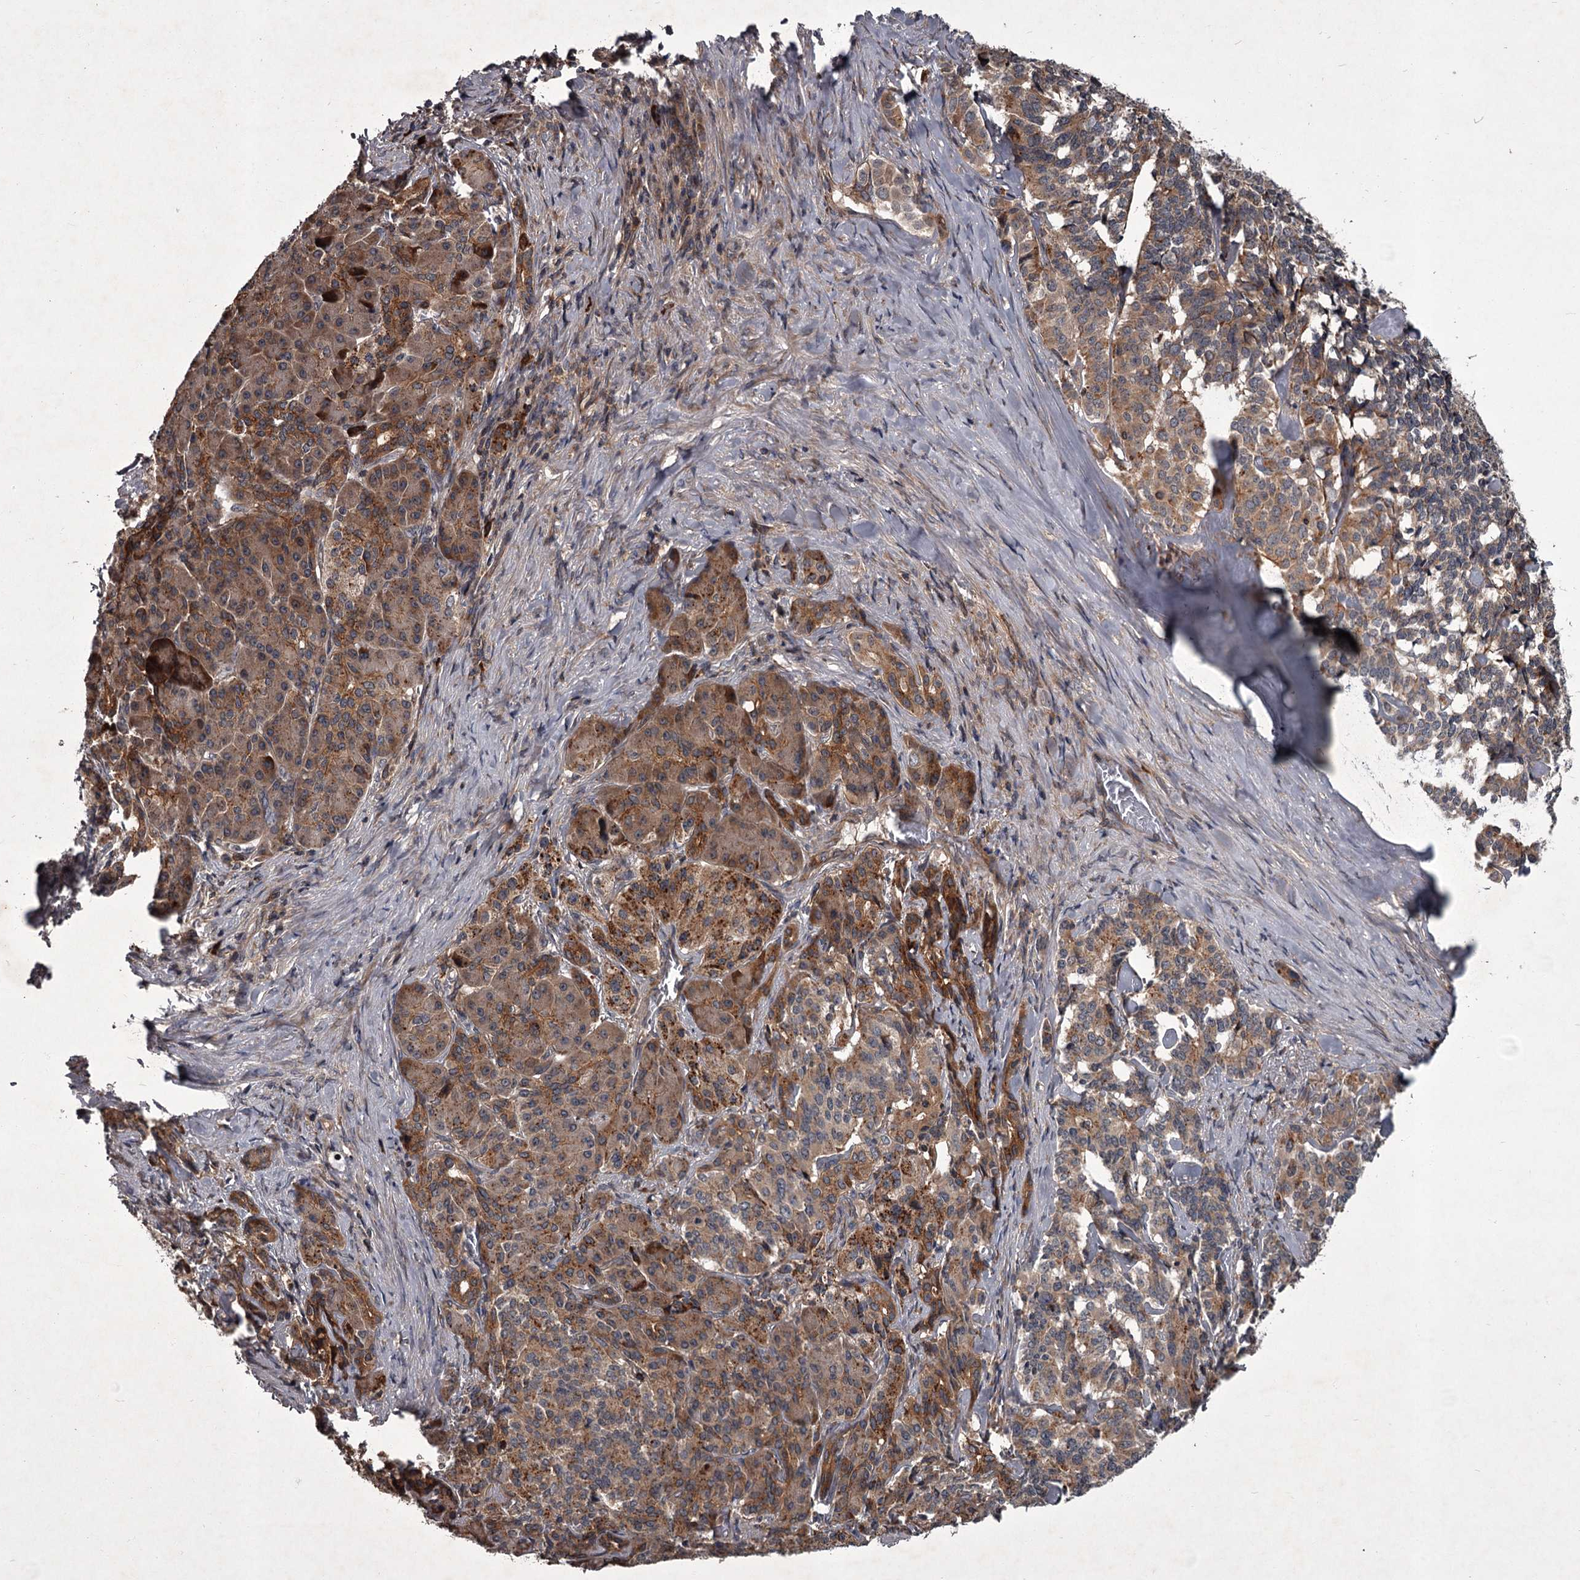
{"staining": {"intensity": "moderate", "quantity": ">75%", "location": "cytoplasmic/membranous"}, "tissue": "pancreatic cancer", "cell_type": "Tumor cells", "image_type": "cancer", "snomed": [{"axis": "morphology", "description": "Adenocarcinoma, NOS"}, {"axis": "topography", "description": "Pancreas"}], "caption": "About >75% of tumor cells in pancreatic adenocarcinoma reveal moderate cytoplasmic/membranous protein positivity as visualized by brown immunohistochemical staining.", "gene": "UNC93B1", "patient": {"sex": "female", "age": 74}}